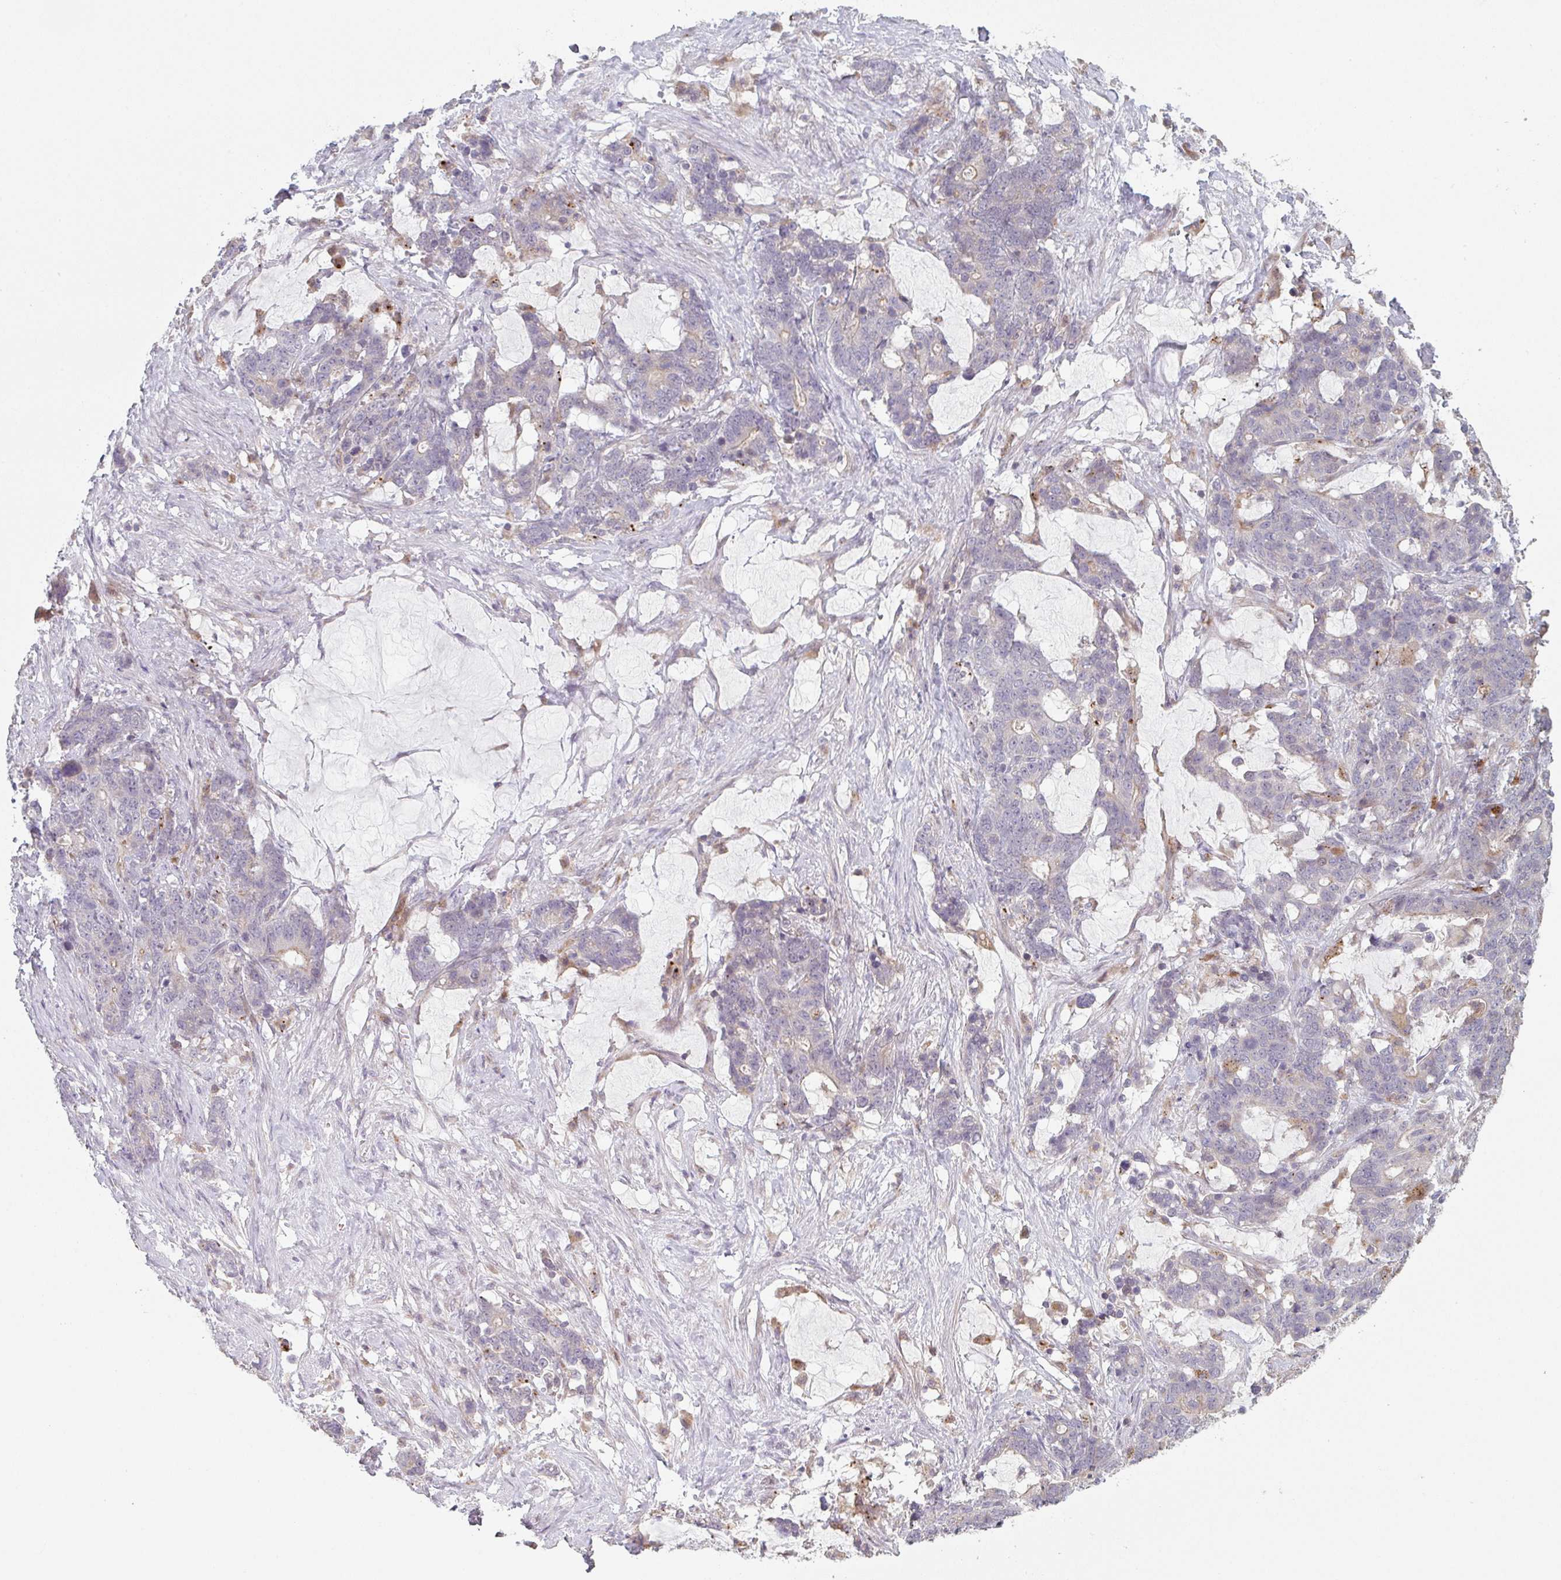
{"staining": {"intensity": "negative", "quantity": "none", "location": "none"}, "tissue": "stomach cancer", "cell_type": "Tumor cells", "image_type": "cancer", "snomed": [{"axis": "morphology", "description": "Normal tissue, NOS"}, {"axis": "morphology", "description": "Adenocarcinoma, NOS"}, {"axis": "topography", "description": "Stomach"}], "caption": "Immunohistochemical staining of human stomach adenocarcinoma reveals no significant positivity in tumor cells.", "gene": "TMEM237", "patient": {"sex": "female", "age": 64}}